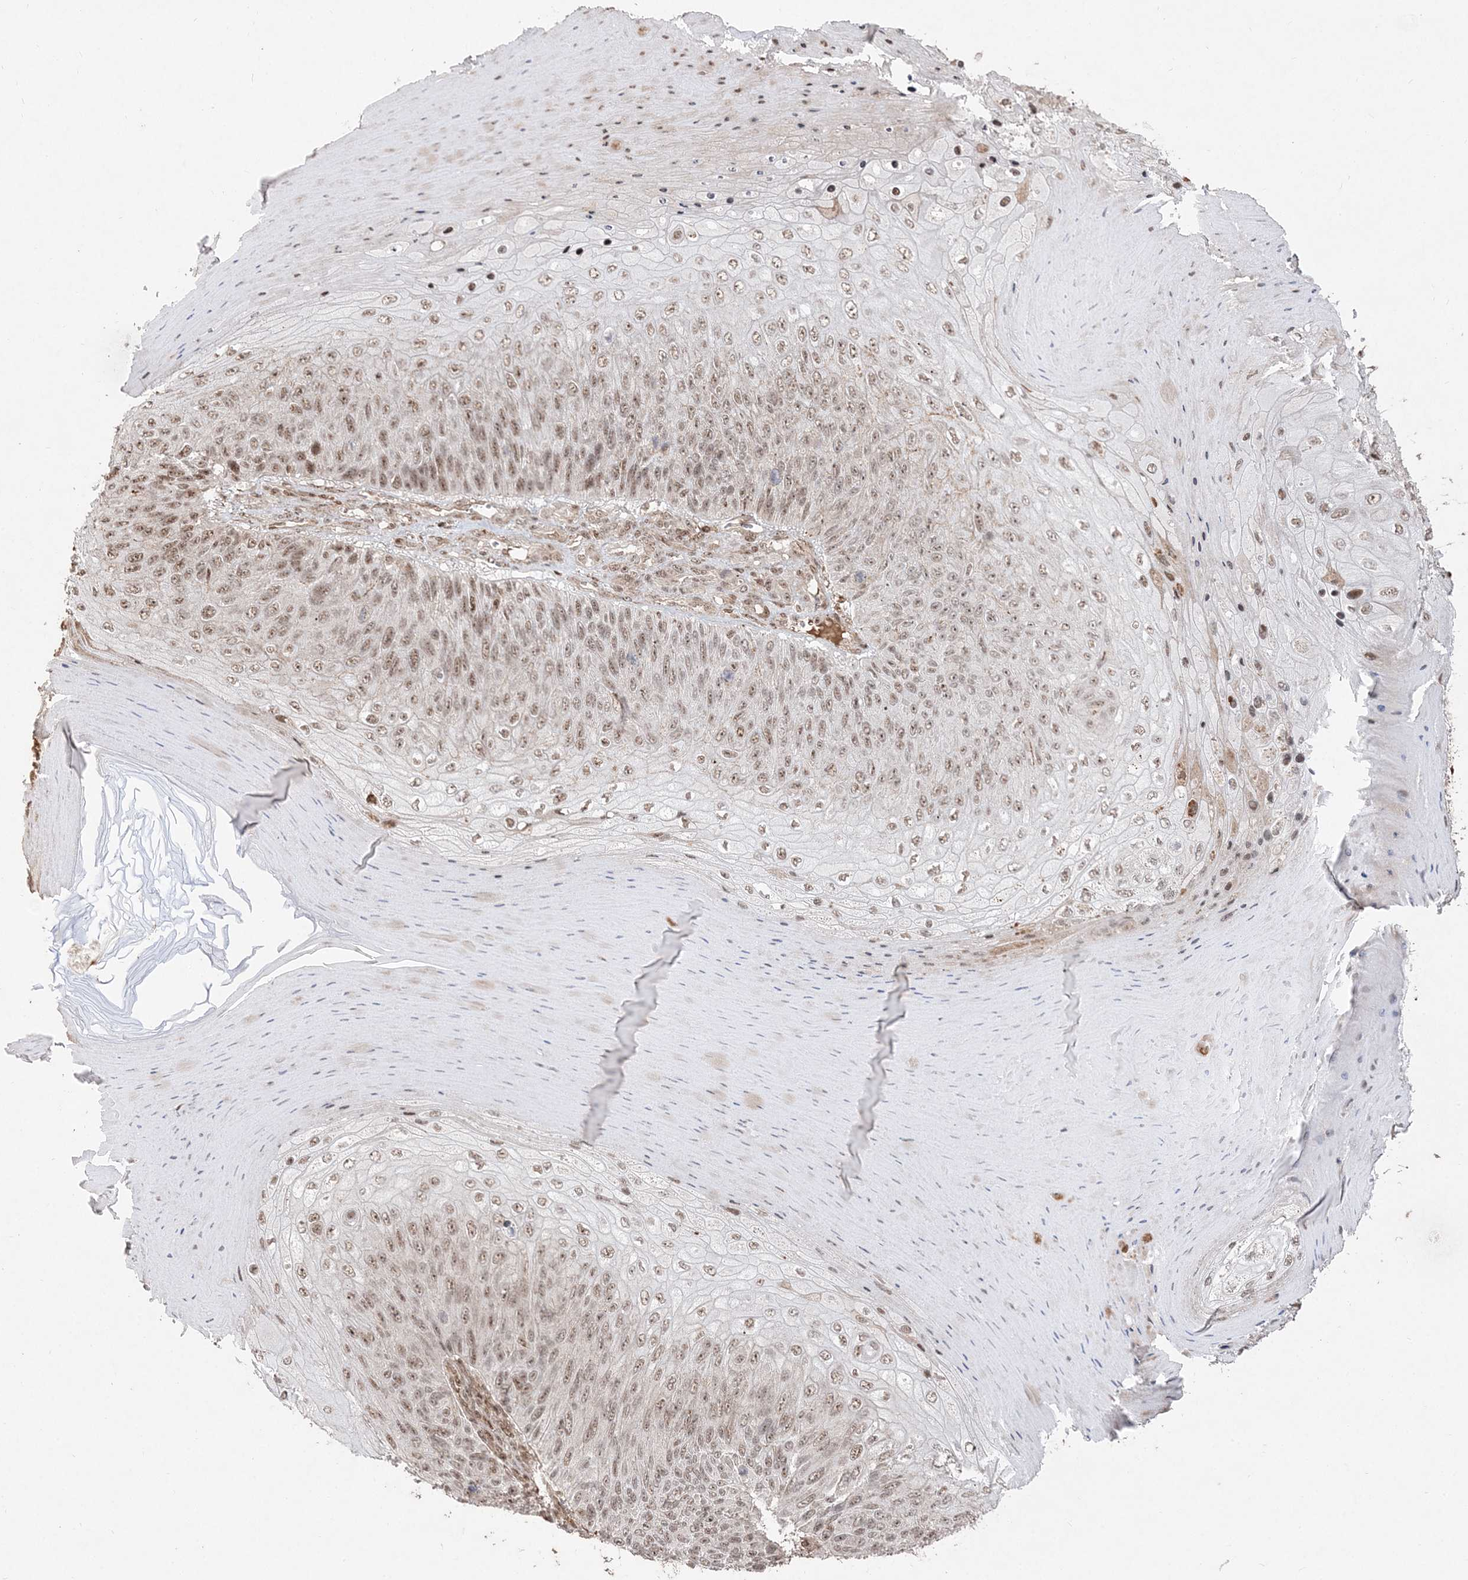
{"staining": {"intensity": "moderate", "quantity": ">75%", "location": "nuclear"}, "tissue": "skin cancer", "cell_type": "Tumor cells", "image_type": "cancer", "snomed": [{"axis": "morphology", "description": "Squamous cell carcinoma, NOS"}, {"axis": "topography", "description": "Skin"}], "caption": "Protein staining of skin squamous cell carcinoma tissue exhibits moderate nuclear positivity in approximately >75% of tumor cells.", "gene": "RBM17", "patient": {"sex": "female", "age": 88}}